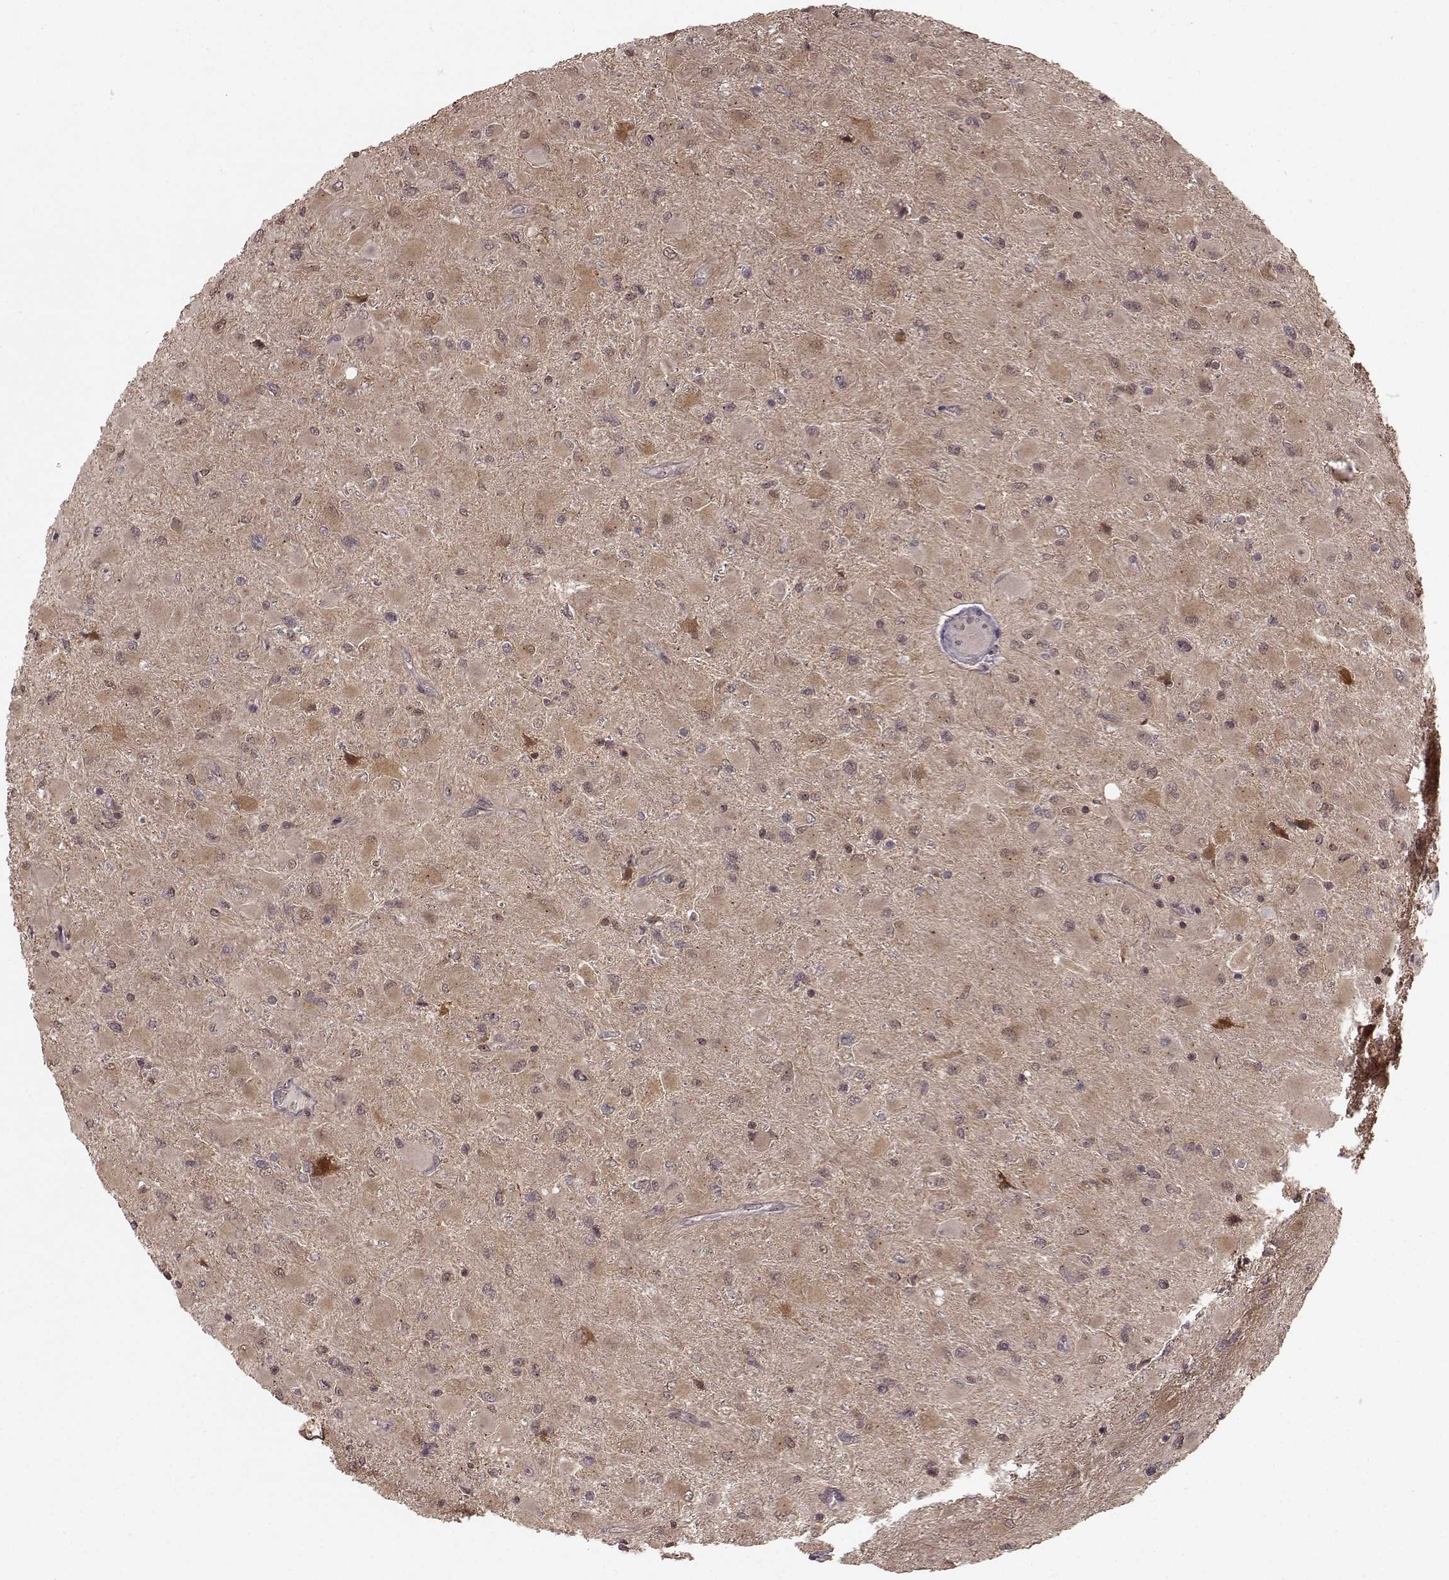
{"staining": {"intensity": "weak", "quantity": ">75%", "location": "cytoplasmic/membranous"}, "tissue": "glioma", "cell_type": "Tumor cells", "image_type": "cancer", "snomed": [{"axis": "morphology", "description": "Glioma, malignant, High grade"}, {"axis": "topography", "description": "Cerebral cortex"}], "caption": "The photomicrograph displays staining of high-grade glioma (malignant), revealing weak cytoplasmic/membranous protein expression (brown color) within tumor cells.", "gene": "GSS", "patient": {"sex": "female", "age": 36}}